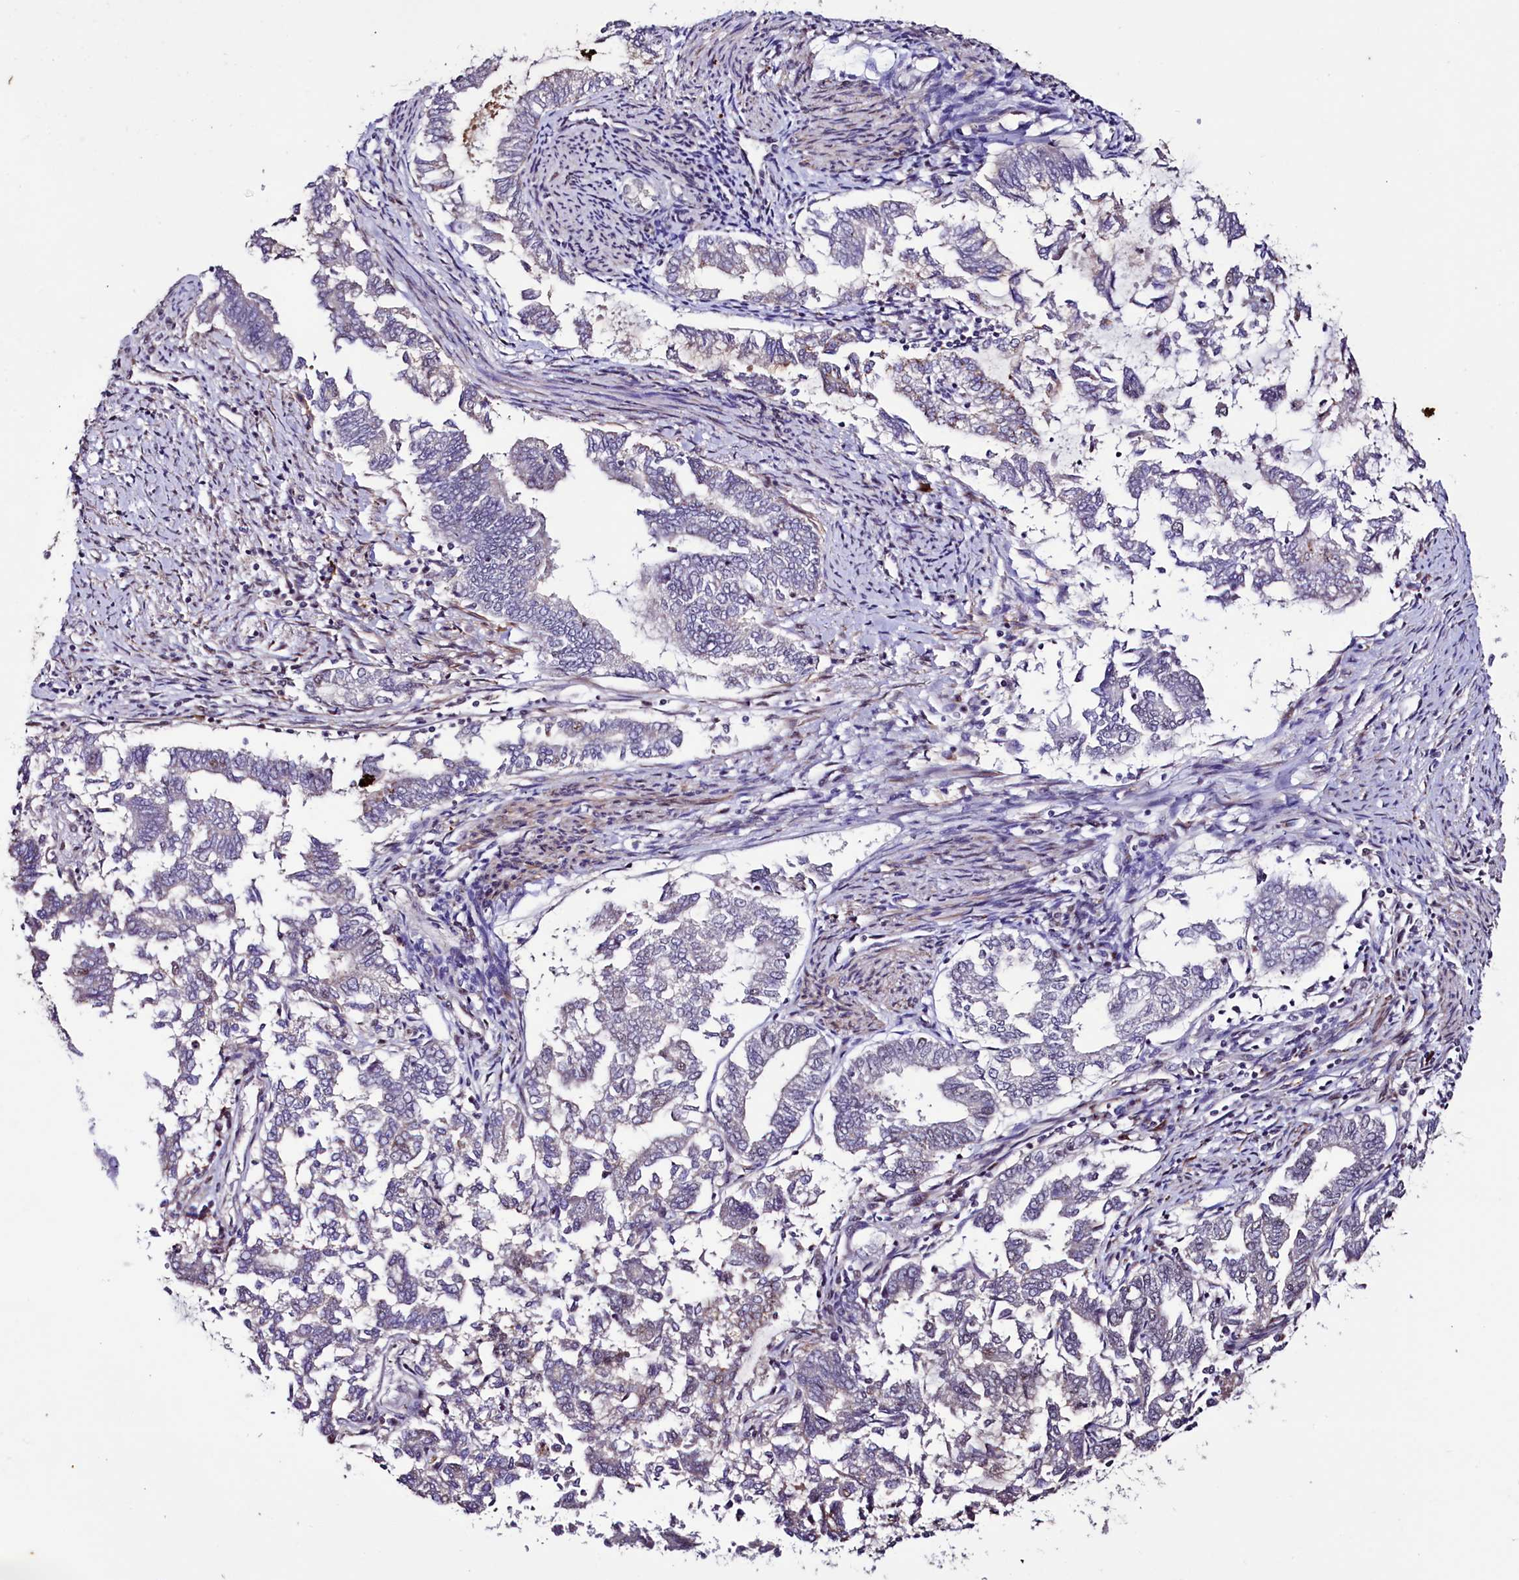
{"staining": {"intensity": "negative", "quantity": "none", "location": "none"}, "tissue": "endometrial cancer", "cell_type": "Tumor cells", "image_type": "cancer", "snomed": [{"axis": "morphology", "description": "Adenocarcinoma, NOS"}, {"axis": "topography", "description": "Endometrium"}], "caption": "This image is of adenocarcinoma (endometrial) stained with immunohistochemistry (IHC) to label a protein in brown with the nuclei are counter-stained blue. There is no staining in tumor cells.", "gene": "SFSWAP", "patient": {"sex": "female", "age": 79}}